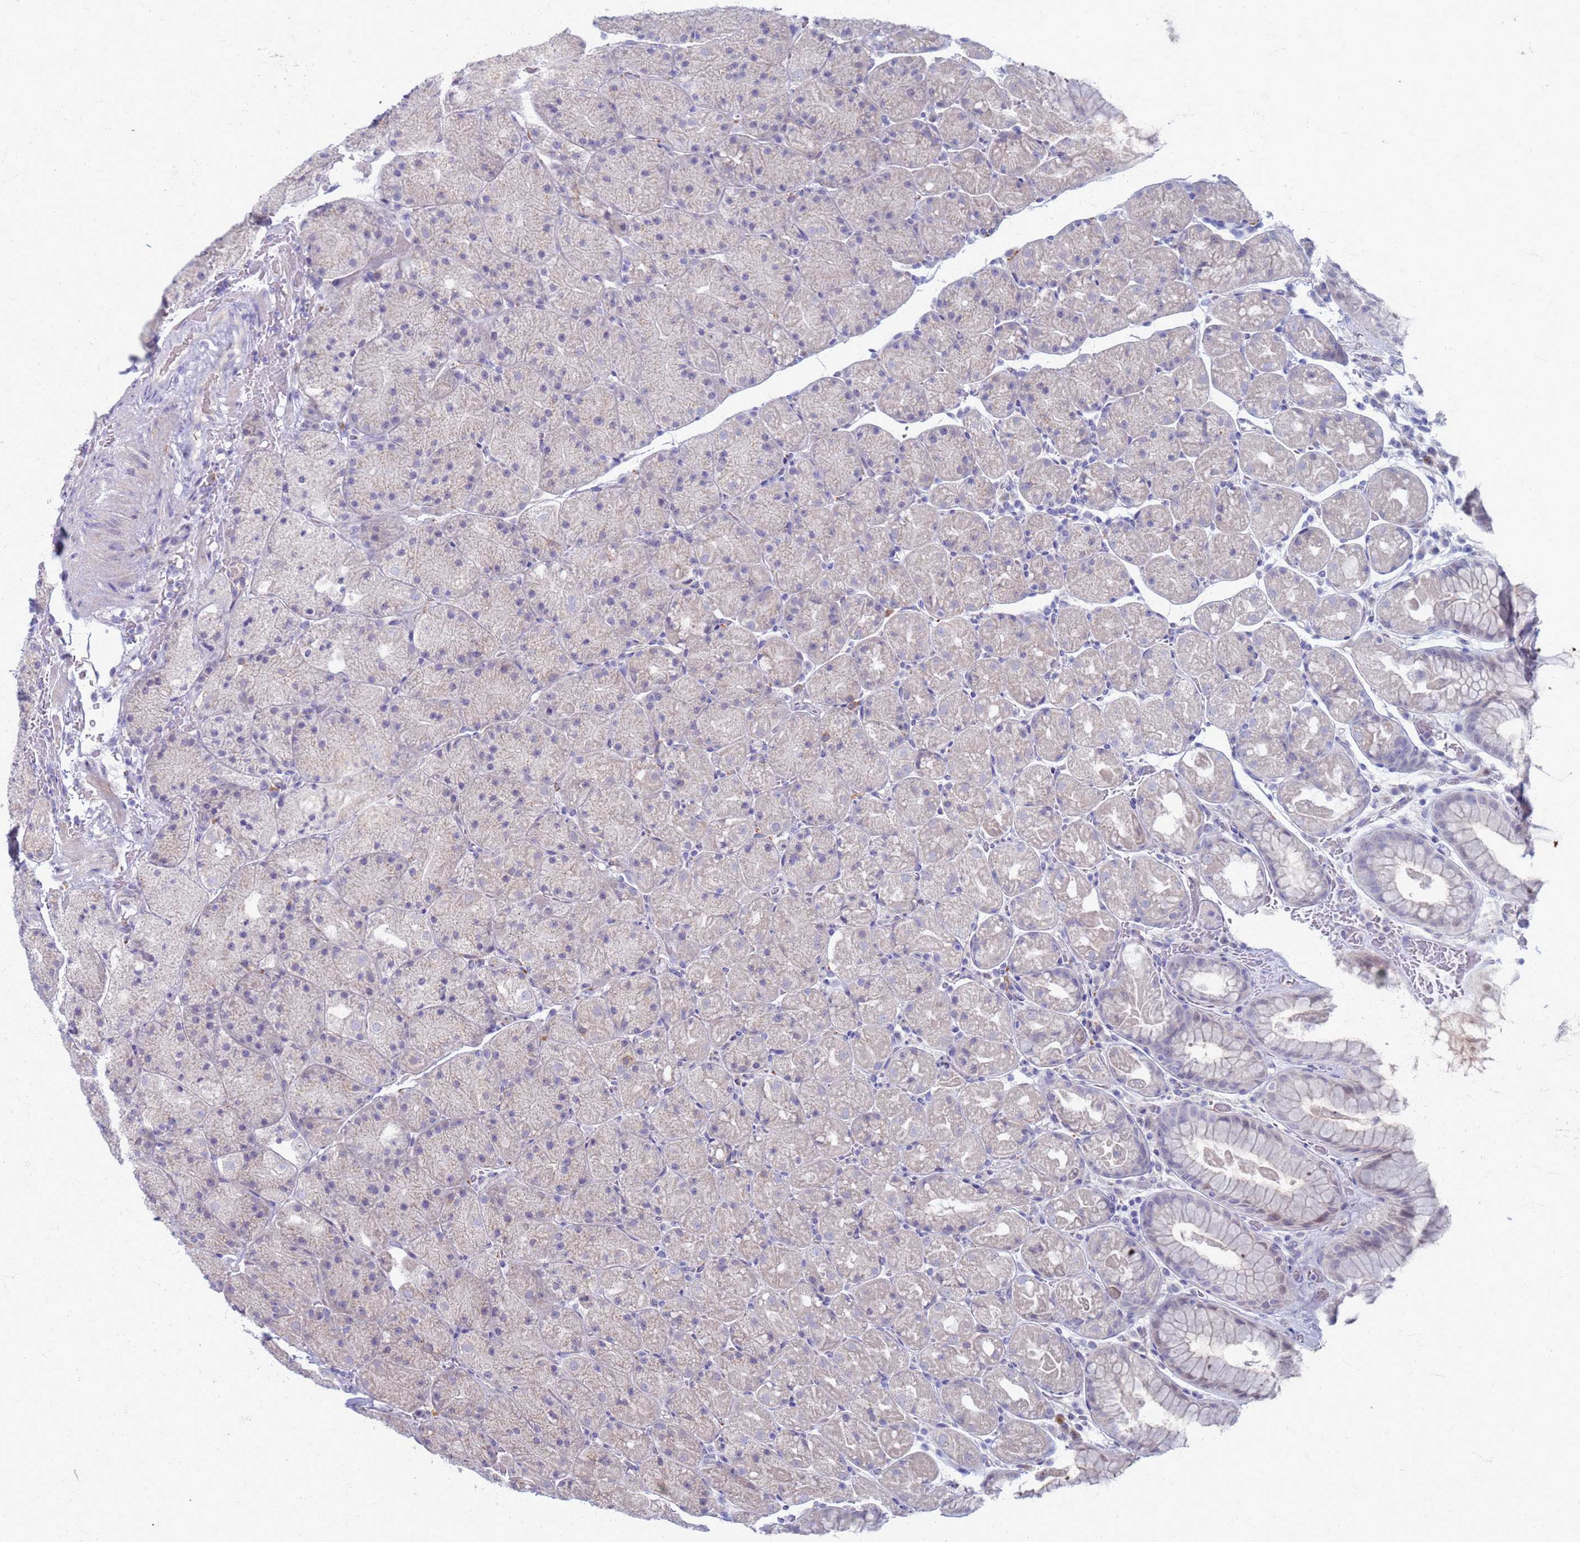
{"staining": {"intensity": "negative", "quantity": "none", "location": "none"}, "tissue": "stomach", "cell_type": "Glandular cells", "image_type": "normal", "snomed": [{"axis": "morphology", "description": "Normal tissue, NOS"}, {"axis": "topography", "description": "Stomach, upper"}, {"axis": "topography", "description": "Stomach, lower"}], "caption": "This photomicrograph is of benign stomach stained with IHC to label a protein in brown with the nuclei are counter-stained blue. There is no staining in glandular cells.", "gene": "CLCA2", "patient": {"sex": "male", "age": 67}}